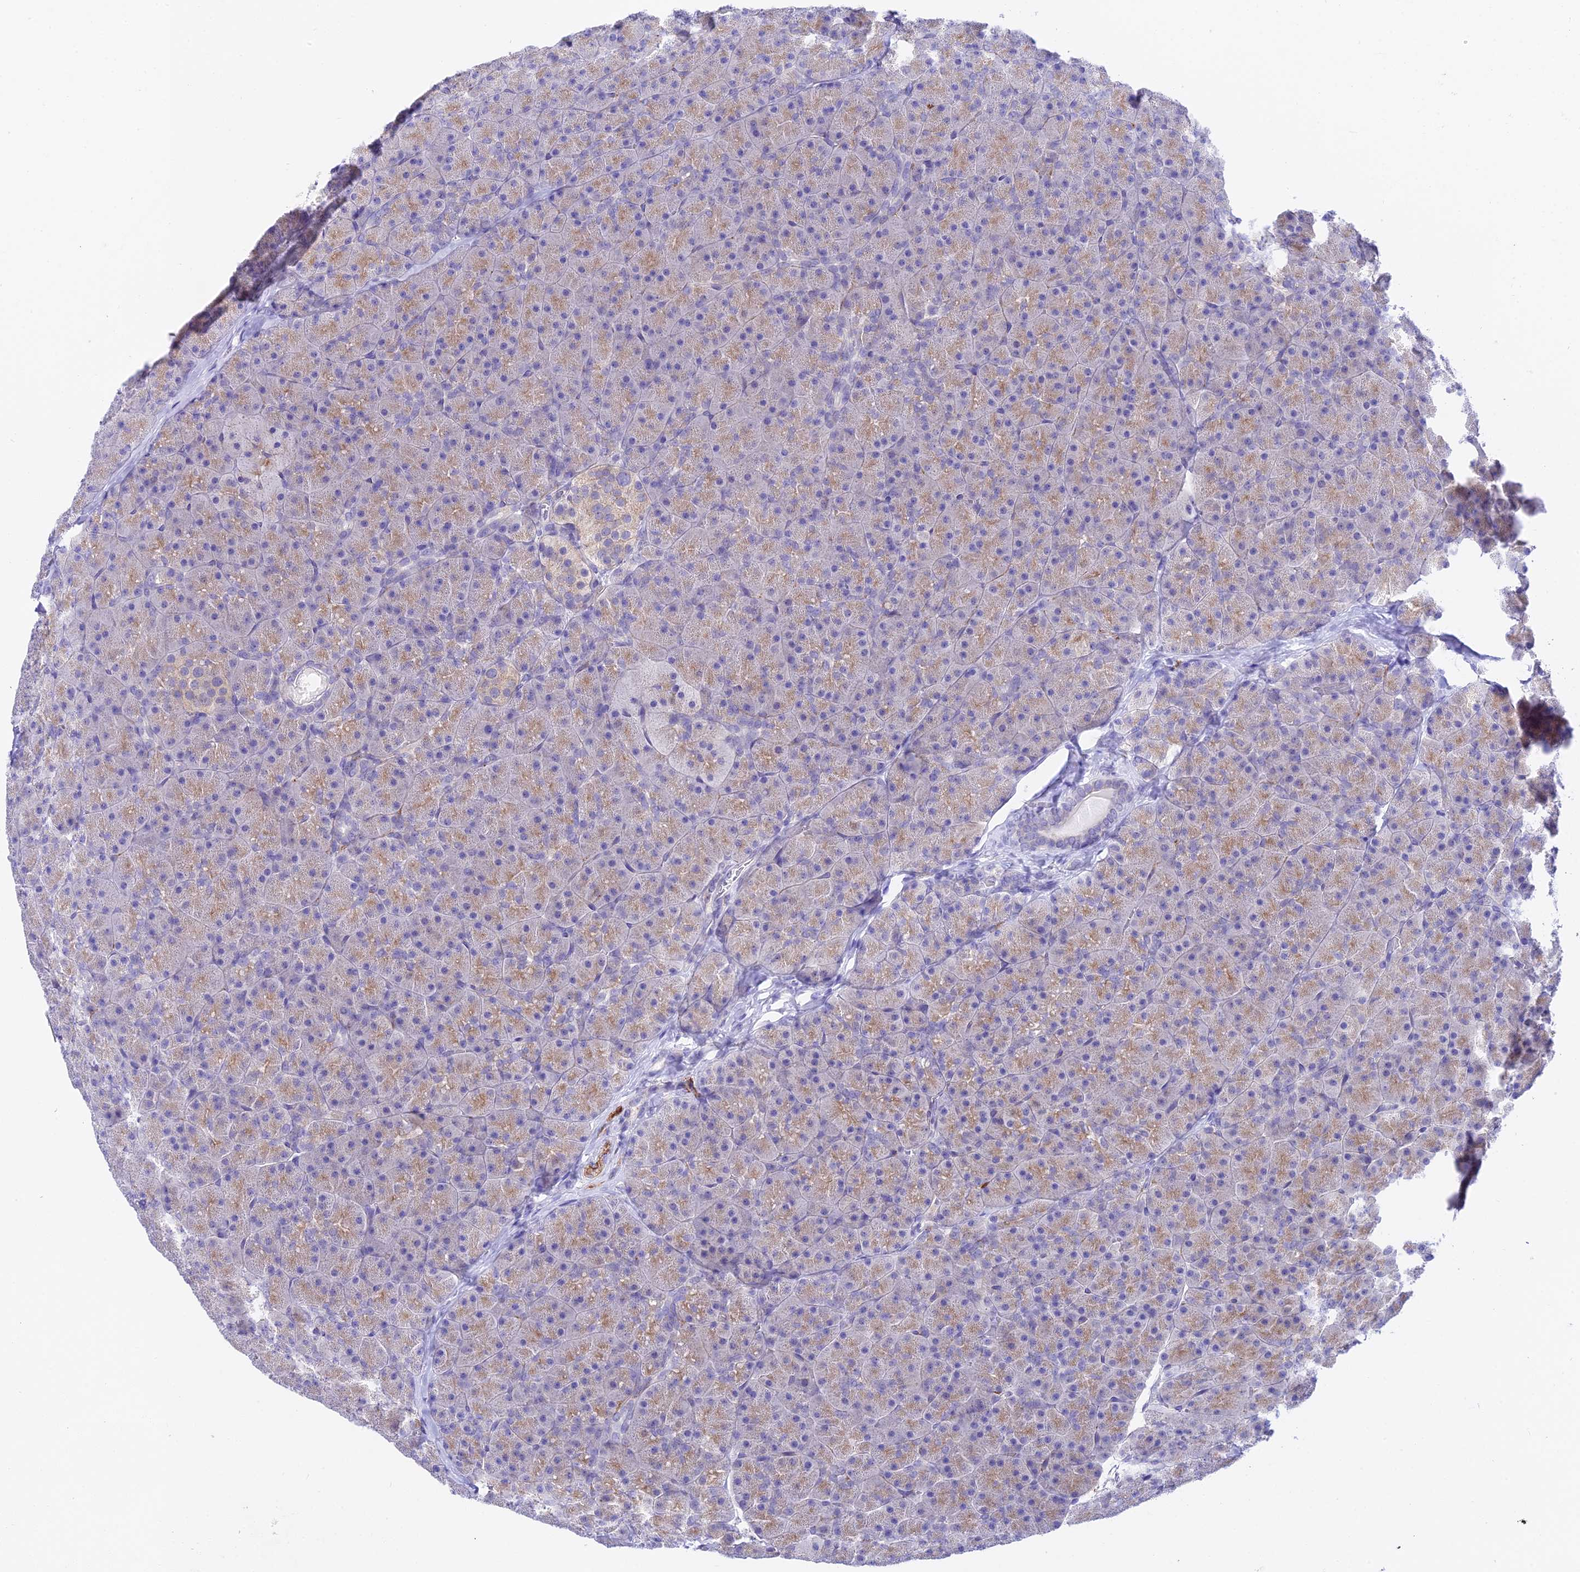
{"staining": {"intensity": "moderate", "quantity": "<25%", "location": "cytoplasmic/membranous"}, "tissue": "pancreas", "cell_type": "Exocrine glandular cells", "image_type": "normal", "snomed": [{"axis": "morphology", "description": "Normal tissue, NOS"}, {"axis": "topography", "description": "Pancreas"}], "caption": "This is an image of IHC staining of normal pancreas, which shows moderate positivity in the cytoplasmic/membranous of exocrine glandular cells.", "gene": "ATG16L2", "patient": {"sex": "male", "age": 36}}